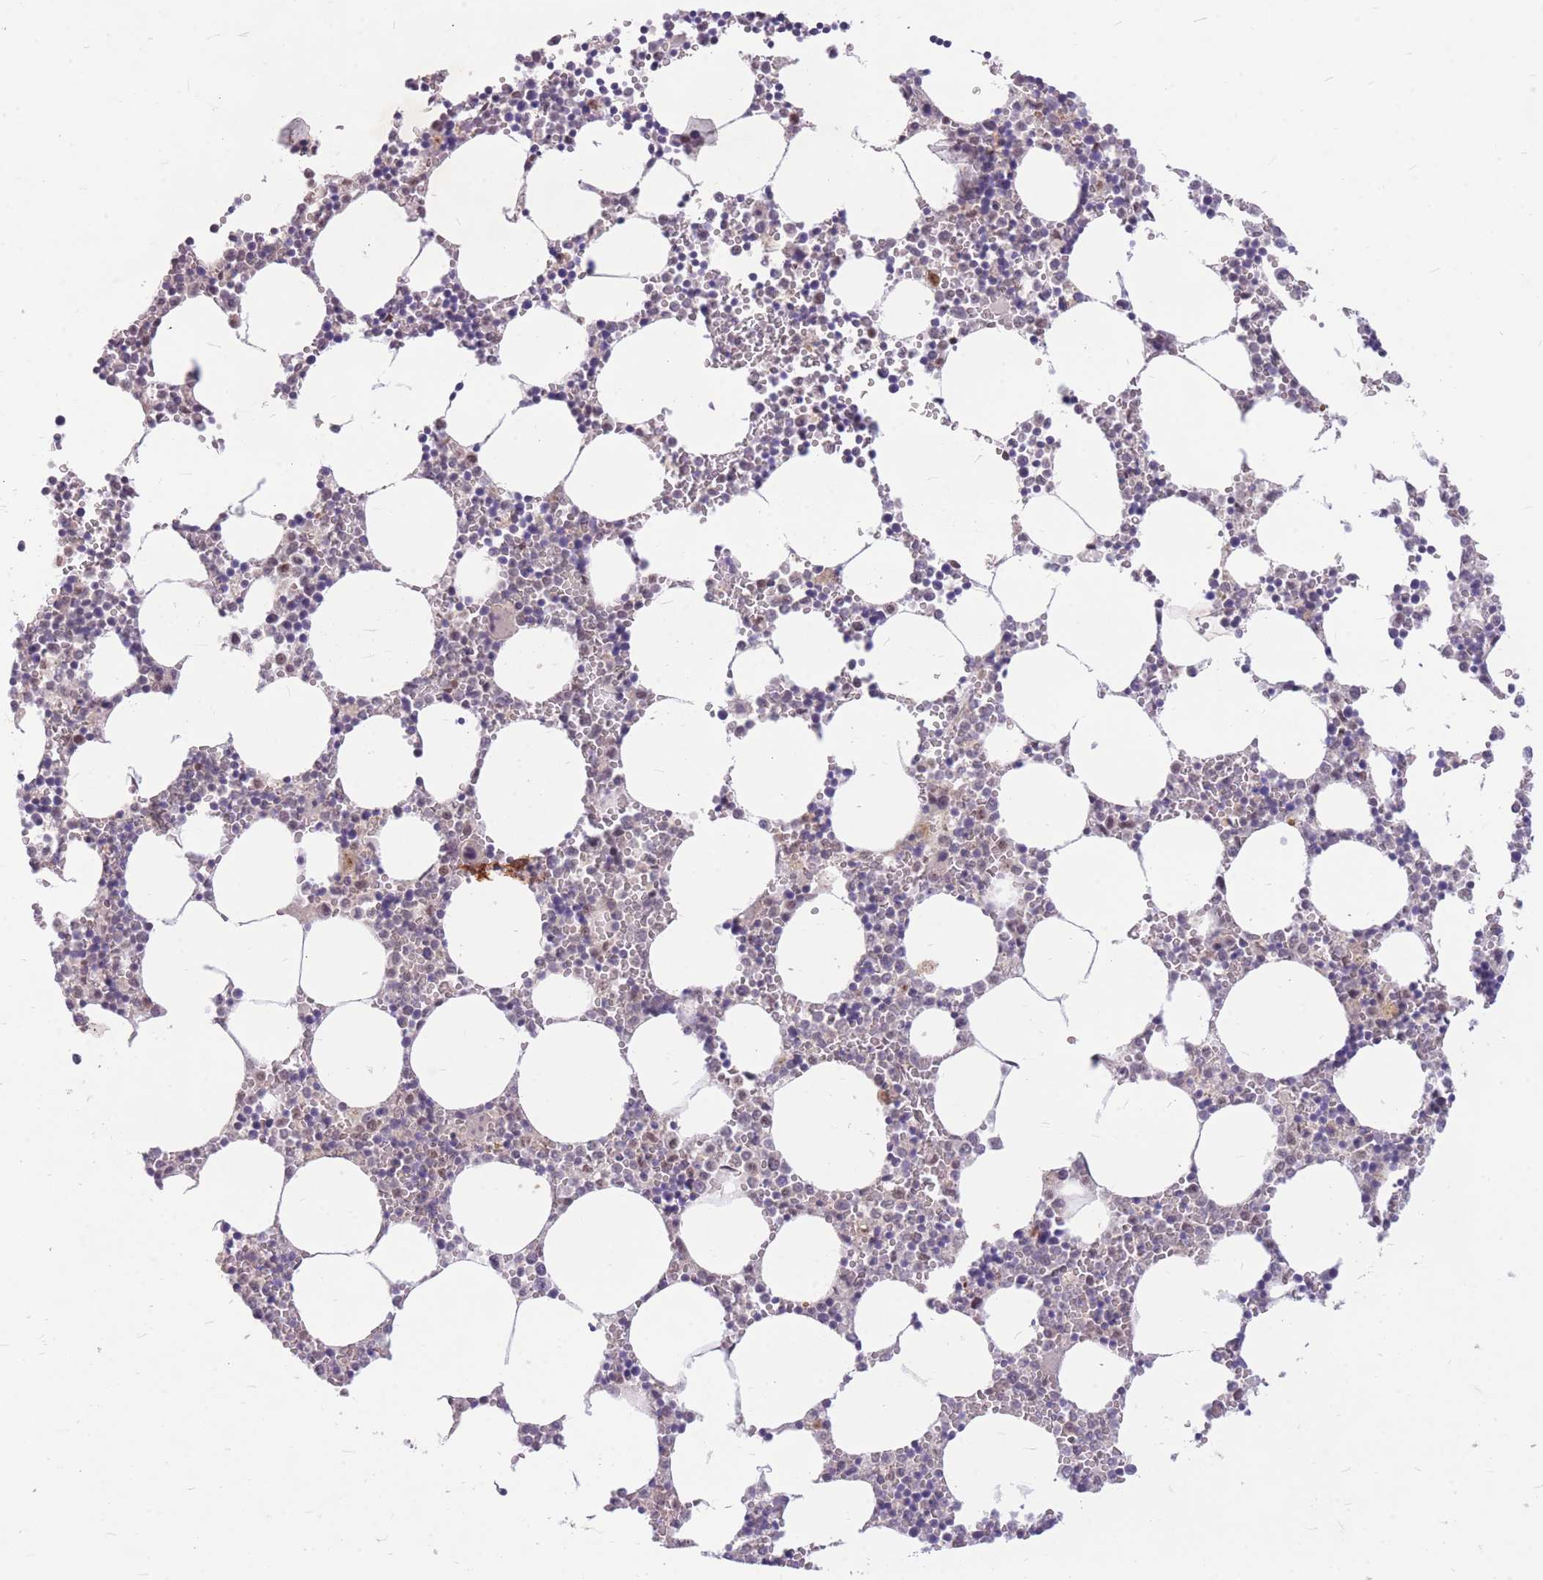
{"staining": {"intensity": "moderate", "quantity": "<25%", "location": "nuclear"}, "tissue": "bone marrow", "cell_type": "Hematopoietic cells", "image_type": "normal", "snomed": [{"axis": "morphology", "description": "Normal tissue, NOS"}, {"axis": "topography", "description": "Bone marrow"}], "caption": "Hematopoietic cells display low levels of moderate nuclear positivity in approximately <25% of cells in benign bone marrow.", "gene": "ERCC2", "patient": {"sex": "female", "age": 64}}